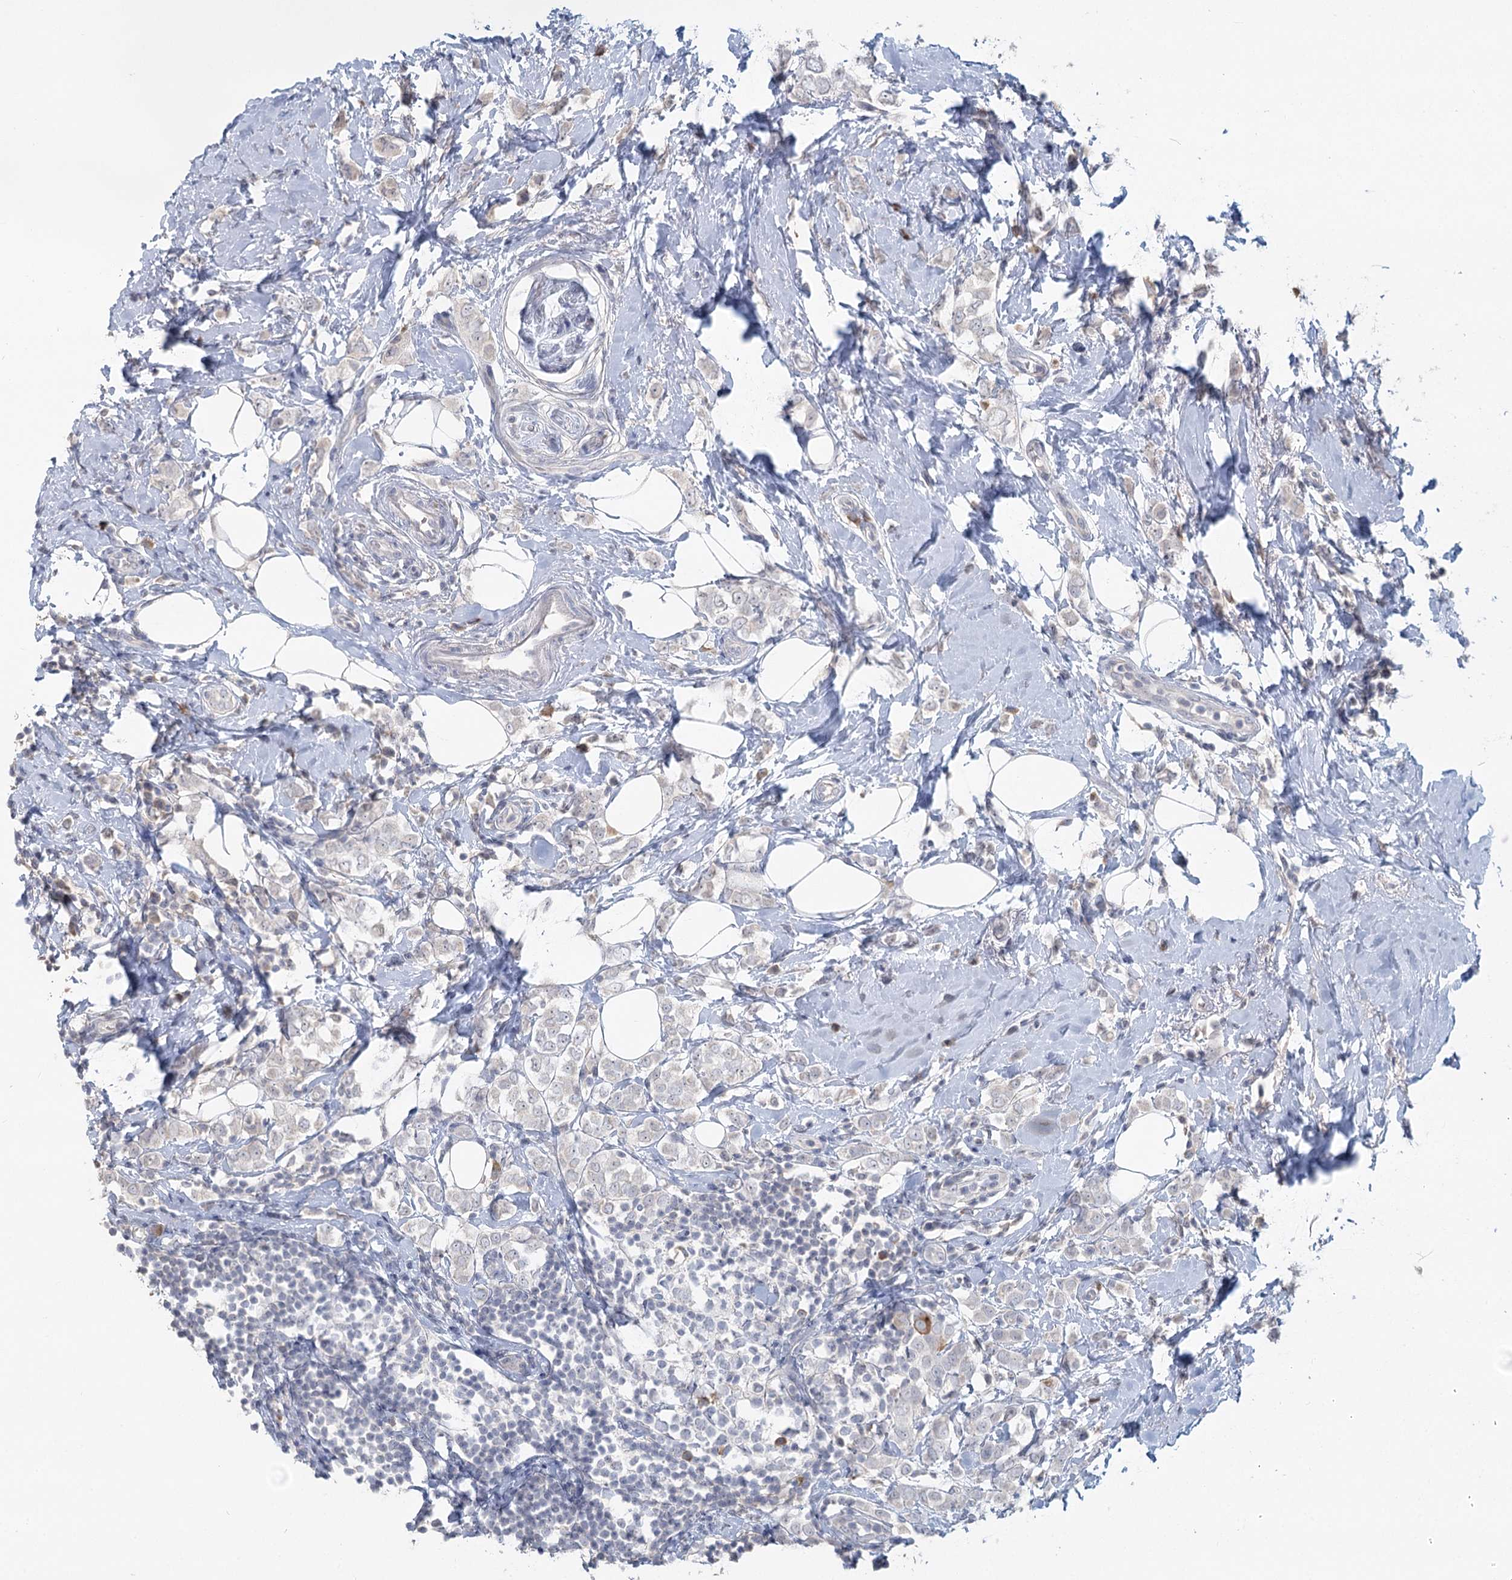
{"staining": {"intensity": "negative", "quantity": "none", "location": "none"}, "tissue": "breast cancer", "cell_type": "Tumor cells", "image_type": "cancer", "snomed": [{"axis": "morphology", "description": "Lobular carcinoma"}, {"axis": "topography", "description": "Breast"}], "caption": "IHC histopathology image of human lobular carcinoma (breast) stained for a protein (brown), which demonstrates no positivity in tumor cells.", "gene": "SLC9A3", "patient": {"sex": "female", "age": 47}}